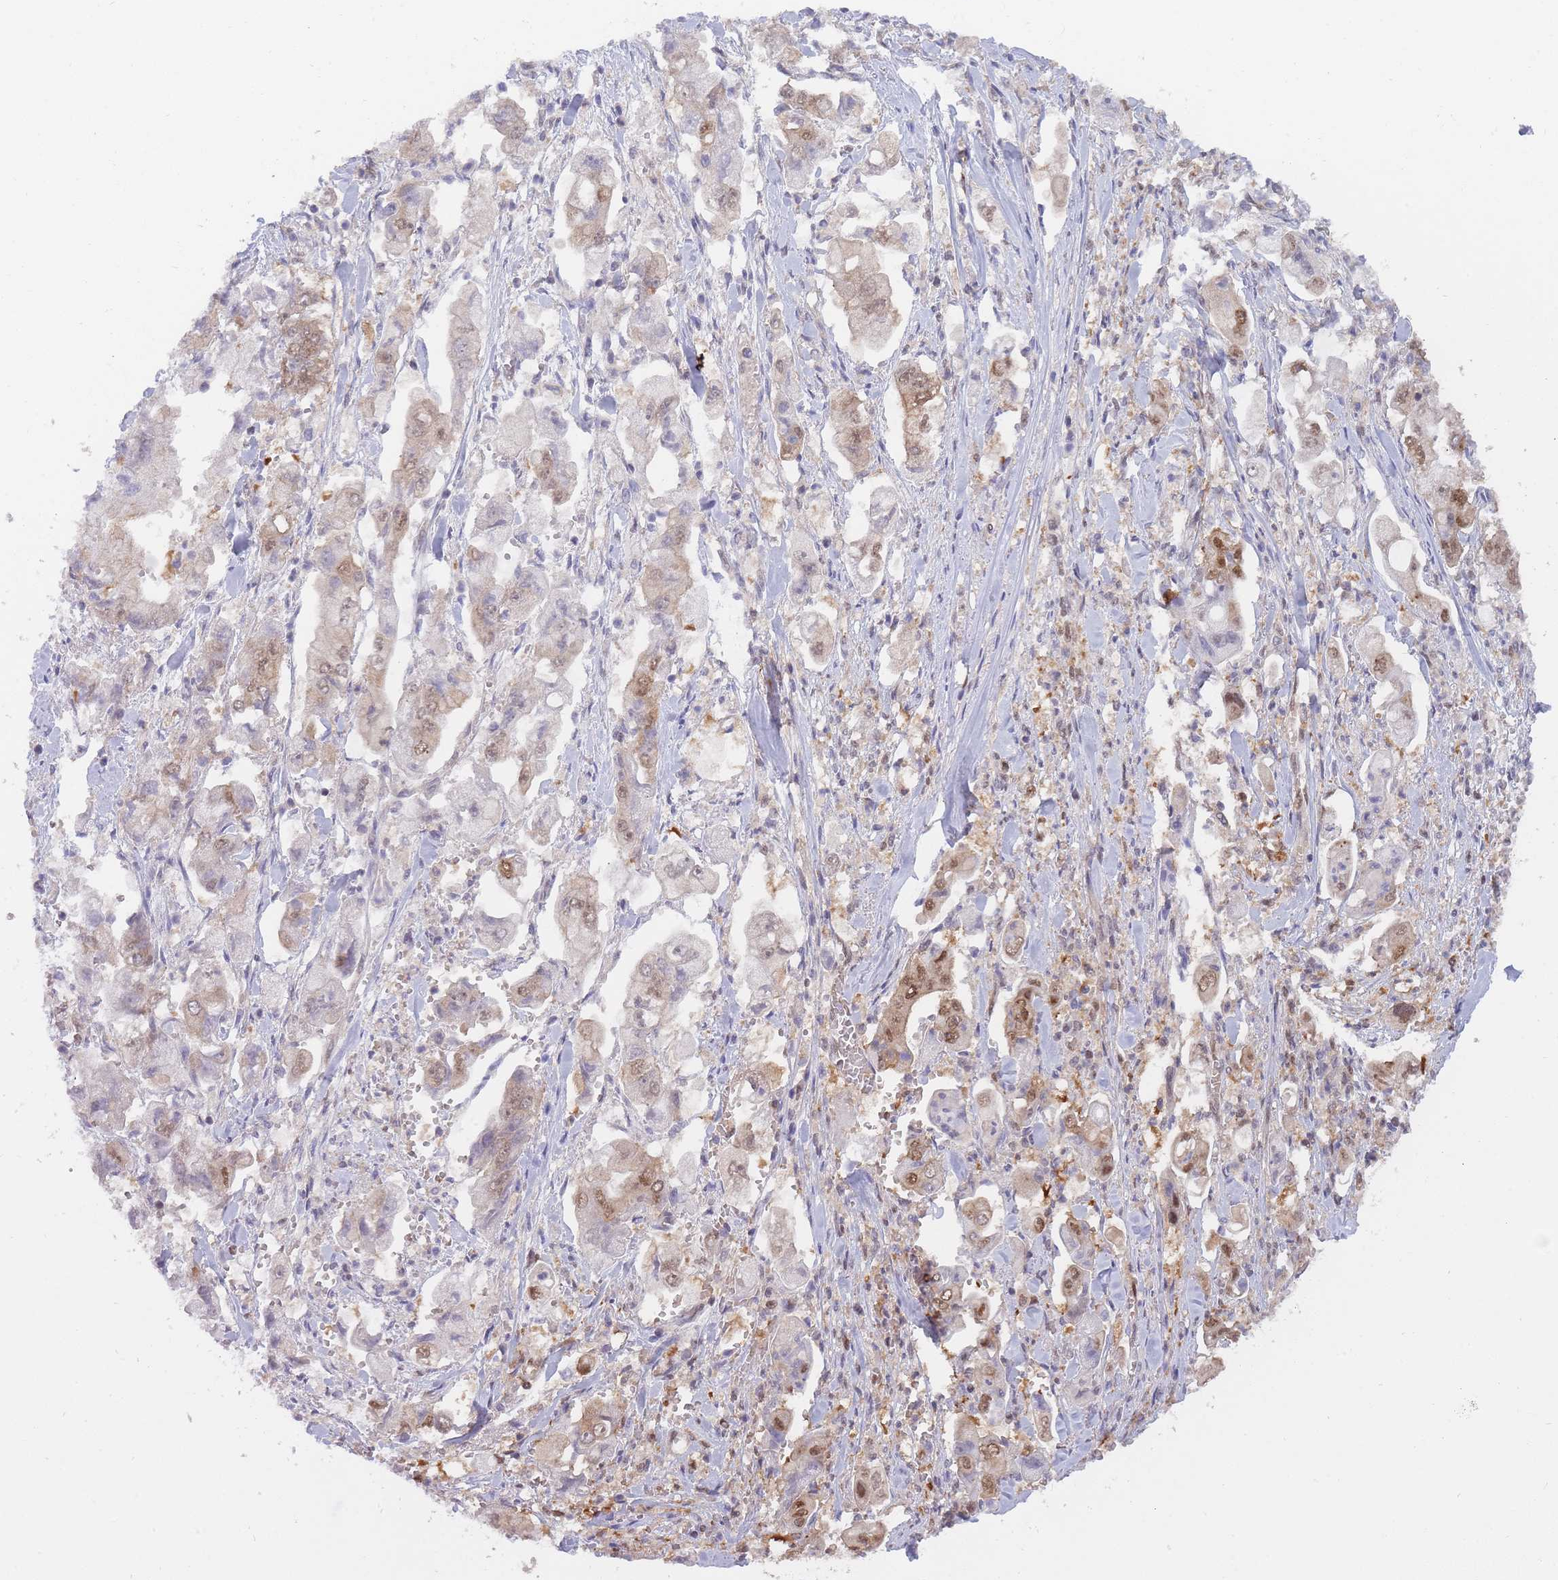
{"staining": {"intensity": "strong", "quantity": ">75%", "location": "cytoplasmic/membranous,nuclear"}, "tissue": "stomach cancer", "cell_type": "Tumor cells", "image_type": "cancer", "snomed": [{"axis": "morphology", "description": "Adenocarcinoma, NOS"}, {"axis": "topography", "description": "Stomach"}], "caption": "High-power microscopy captured an immunohistochemistry (IHC) micrograph of stomach cancer, revealing strong cytoplasmic/membranous and nuclear positivity in about >75% of tumor cells.", "gene": "NSFL1C", "patient": {"sex": "male", "age": 62}}